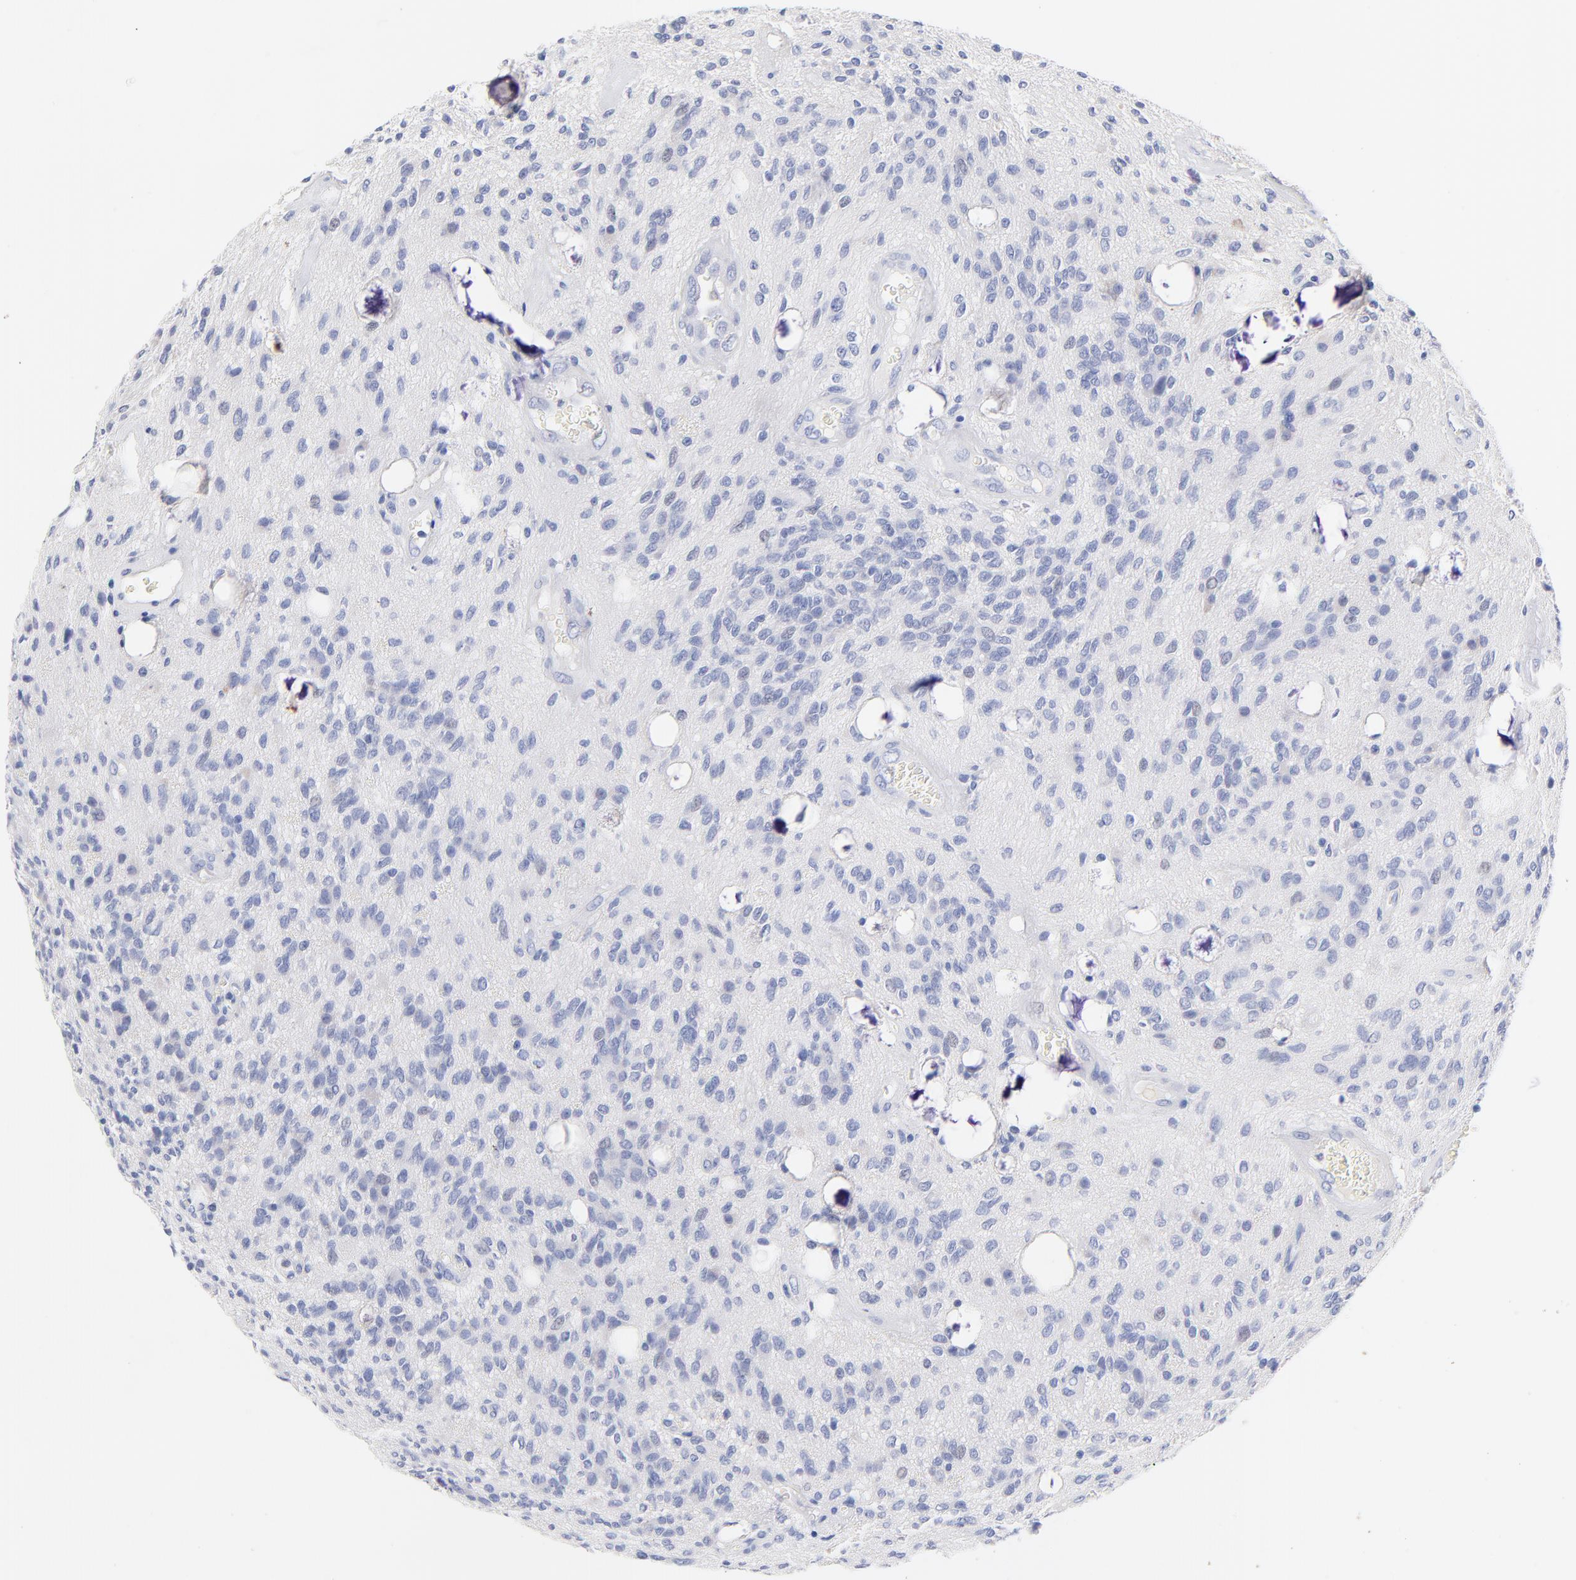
{"staining": {"intensity": "negative", "quantity": "none", "location": "none"}, "tissue": "glioma", "cell_type": "Tumor cells", "image_type": "cancer", "snomed": [{"axis": "morphology", "description": "Glioma, malignant, Low grade"}, {"axis": "topography", "description": "Brain"}], "caption": "IHC micrograph of glioma stained for a protein (brown), which displays no positivity in tumor cells.", "gene": "FBXO10", "patient": {"sex": "female", "age": 15}}